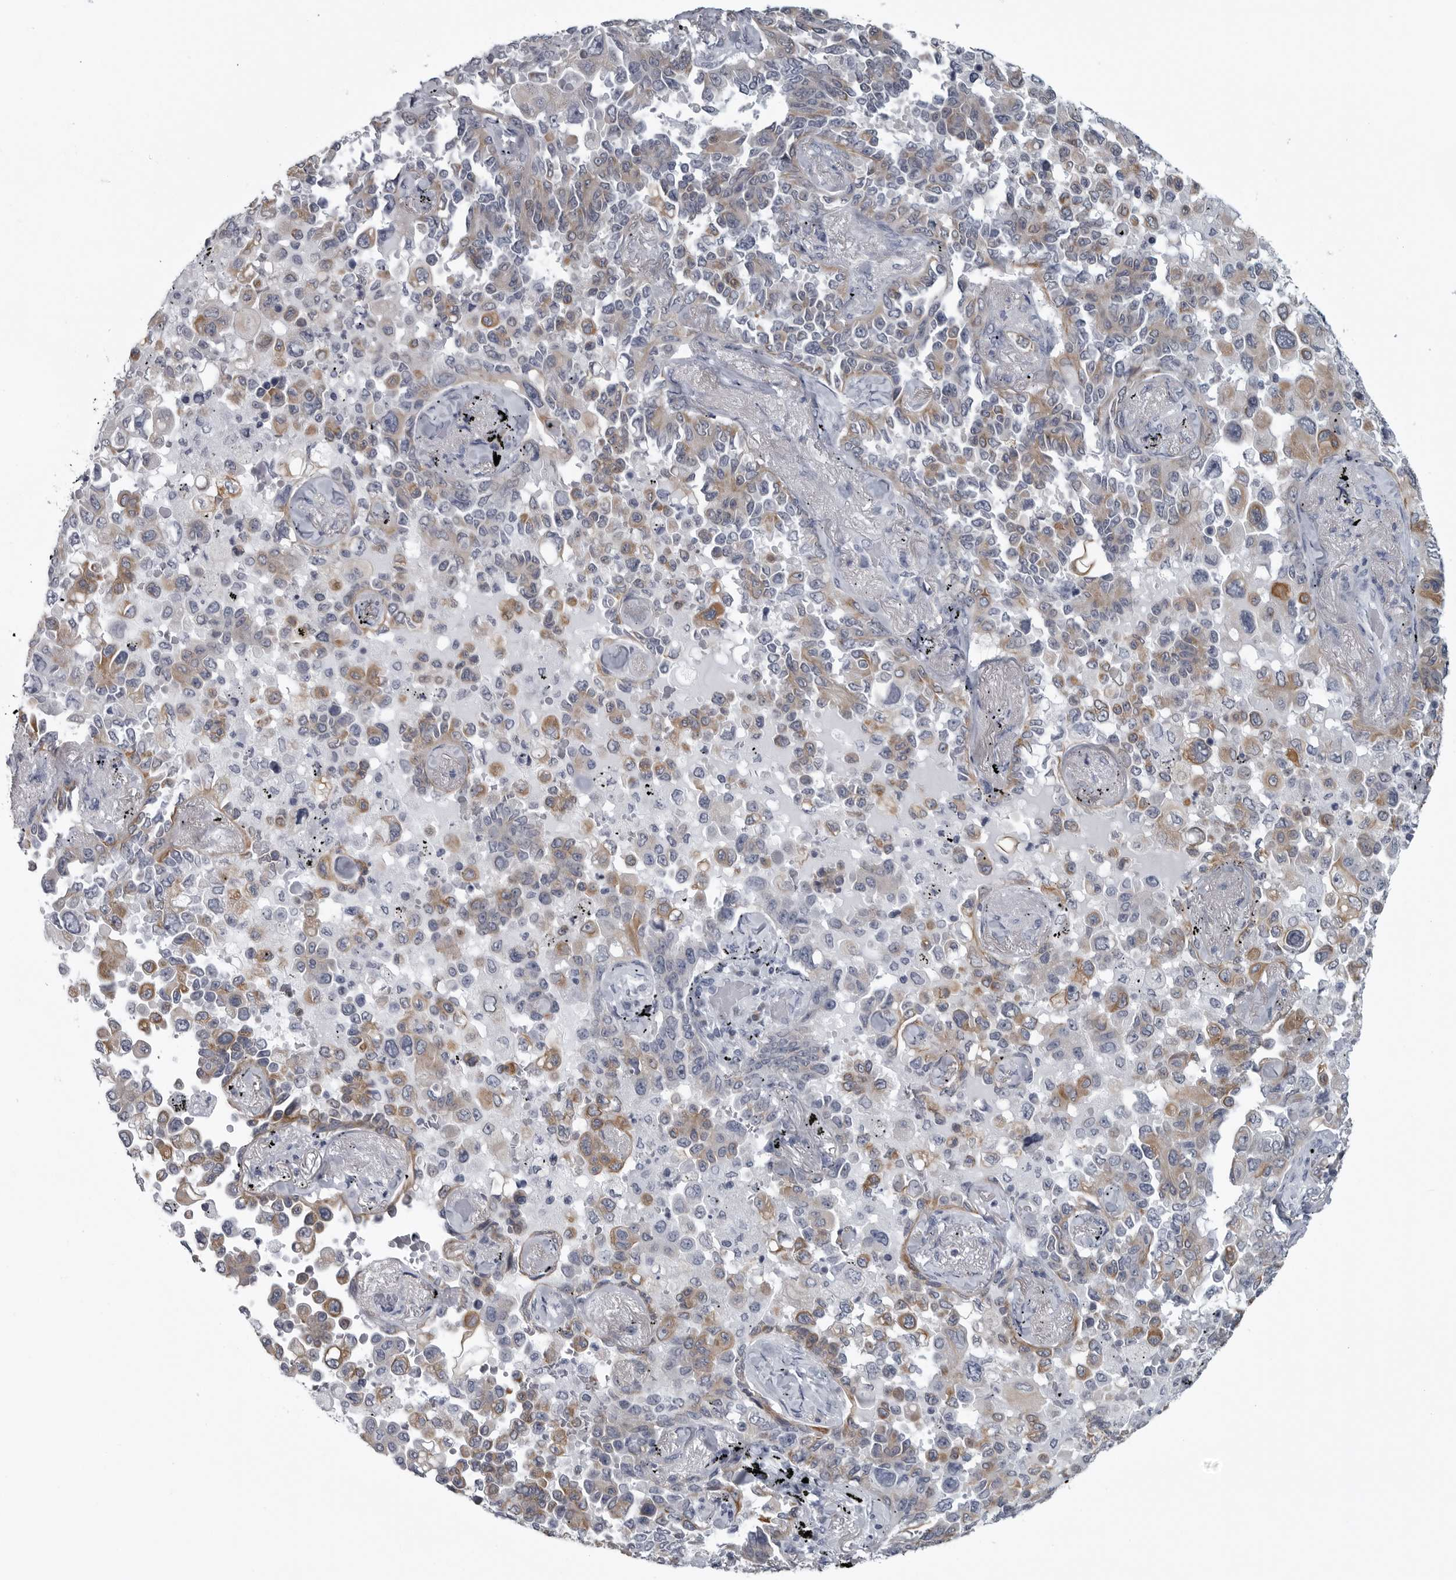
{"staining": {"intensity": "weak", "quantity": "25%-75%", "location": "cytoplasmic/membranous"}, "tissue": "lung cancer", "cell_type": "Tumor cells", "image_type": "cancer", "snomed": [{"axis": "morphology", "description": "Adenocarcinoma, NOS"}, {"axis": "topography", "description": "Lung"}], "caption": "IHC of lung cancer demonstrates low levels of weak cytoplasmic/membranous positivity in approximately 25%-75% of tumor cells.", "gene": "MYOC", "patient": {"sex": "female", "age": 67}}